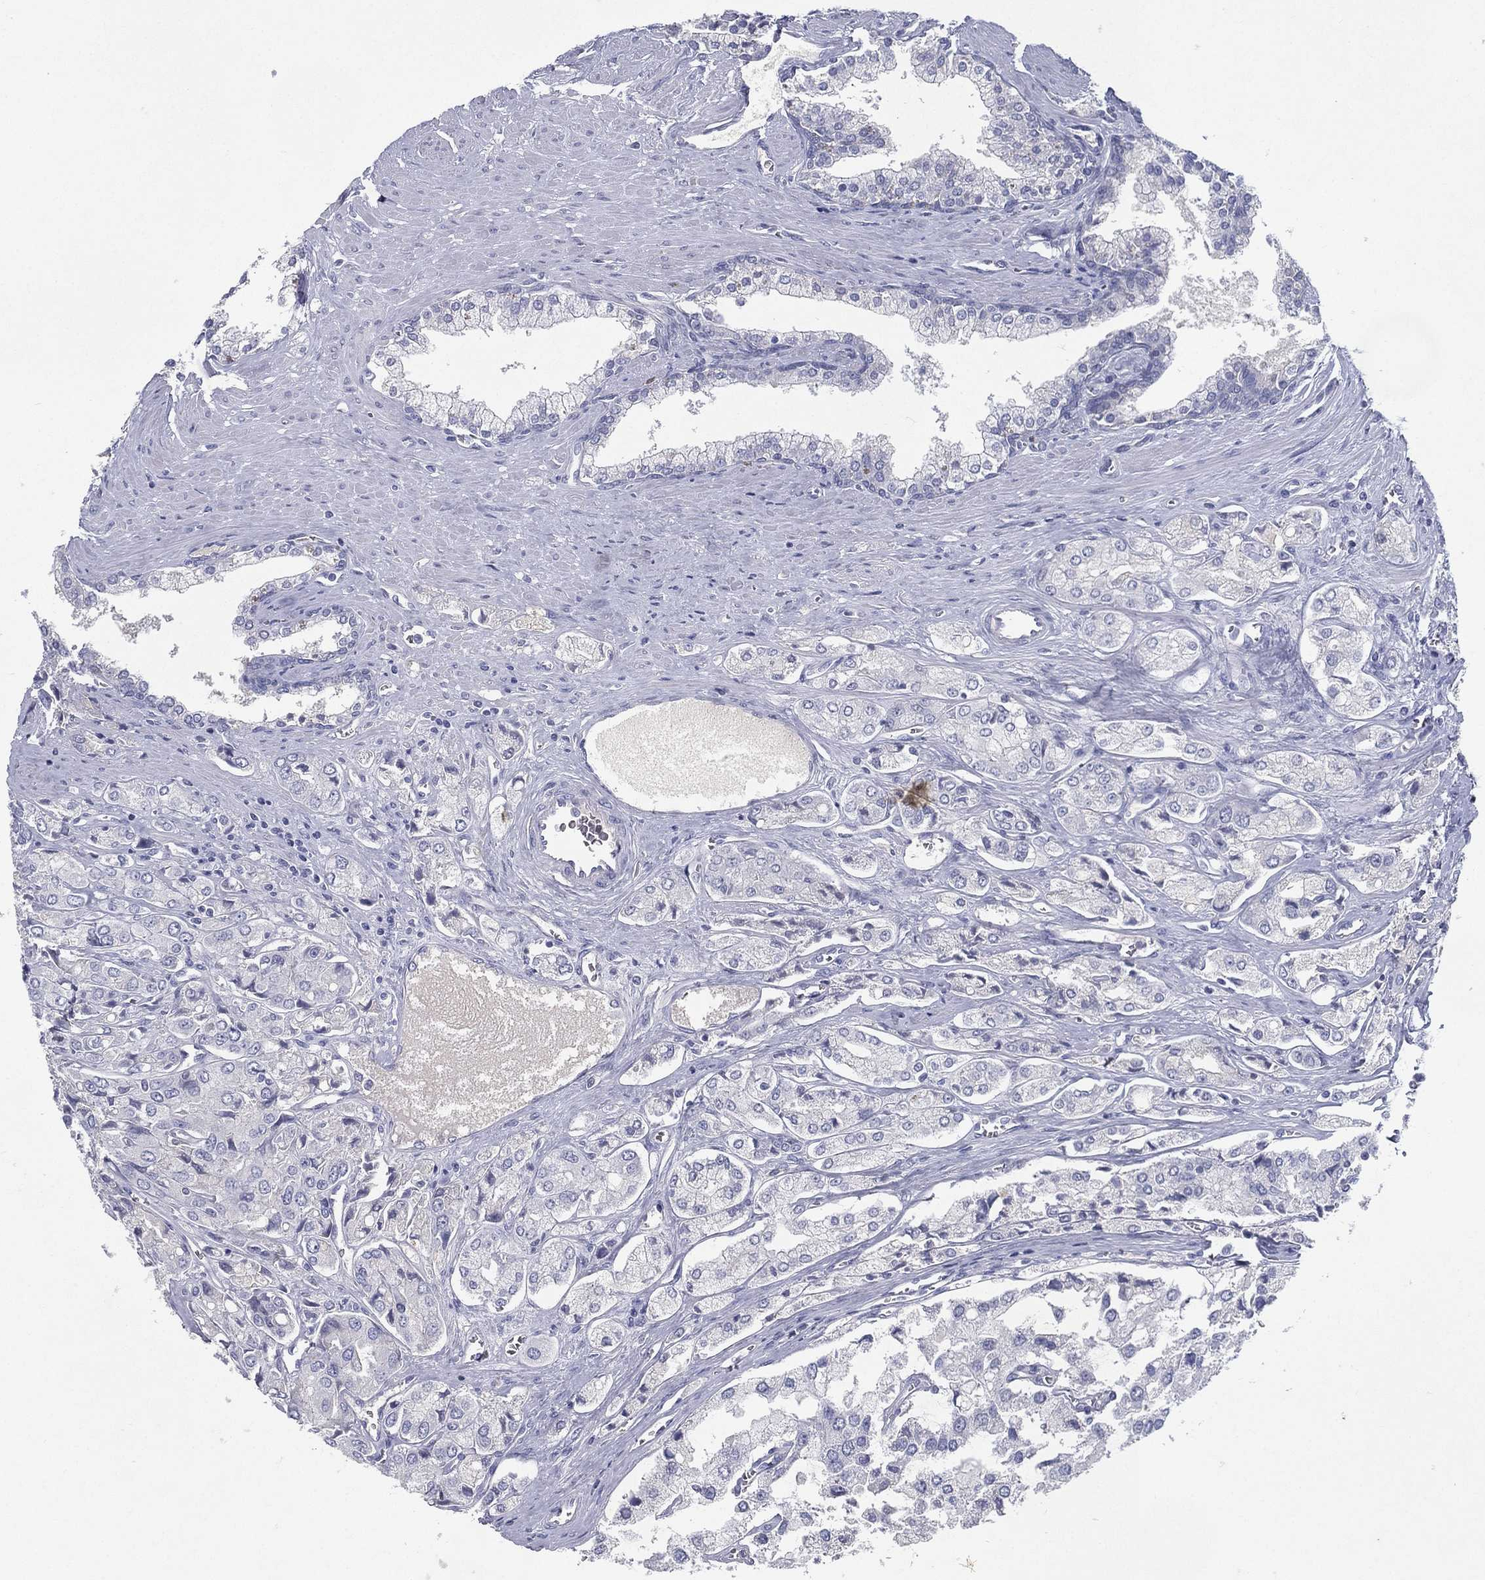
{"staining": {"intensity": "negative", "quantity": "none", "location": "none"}, "tissue": "prostate cancer", "cell_type": "Tumor cells", "image_type": "cancer", "snomed": [{"axis": "morphology", "description": "Adenocarcinoma, NOS"}, {"axis": "topography", "description": "Prostate and seminal vesicle, NOS"}, {"axis": "topography", "description": "Prostate"}], "caption": "DAB immunohistochemical staining of human prostate cancer shows no significant positivity in tumor cells.", "gene": "RGS13", "patient": {"sex": "male", "age": 67}}